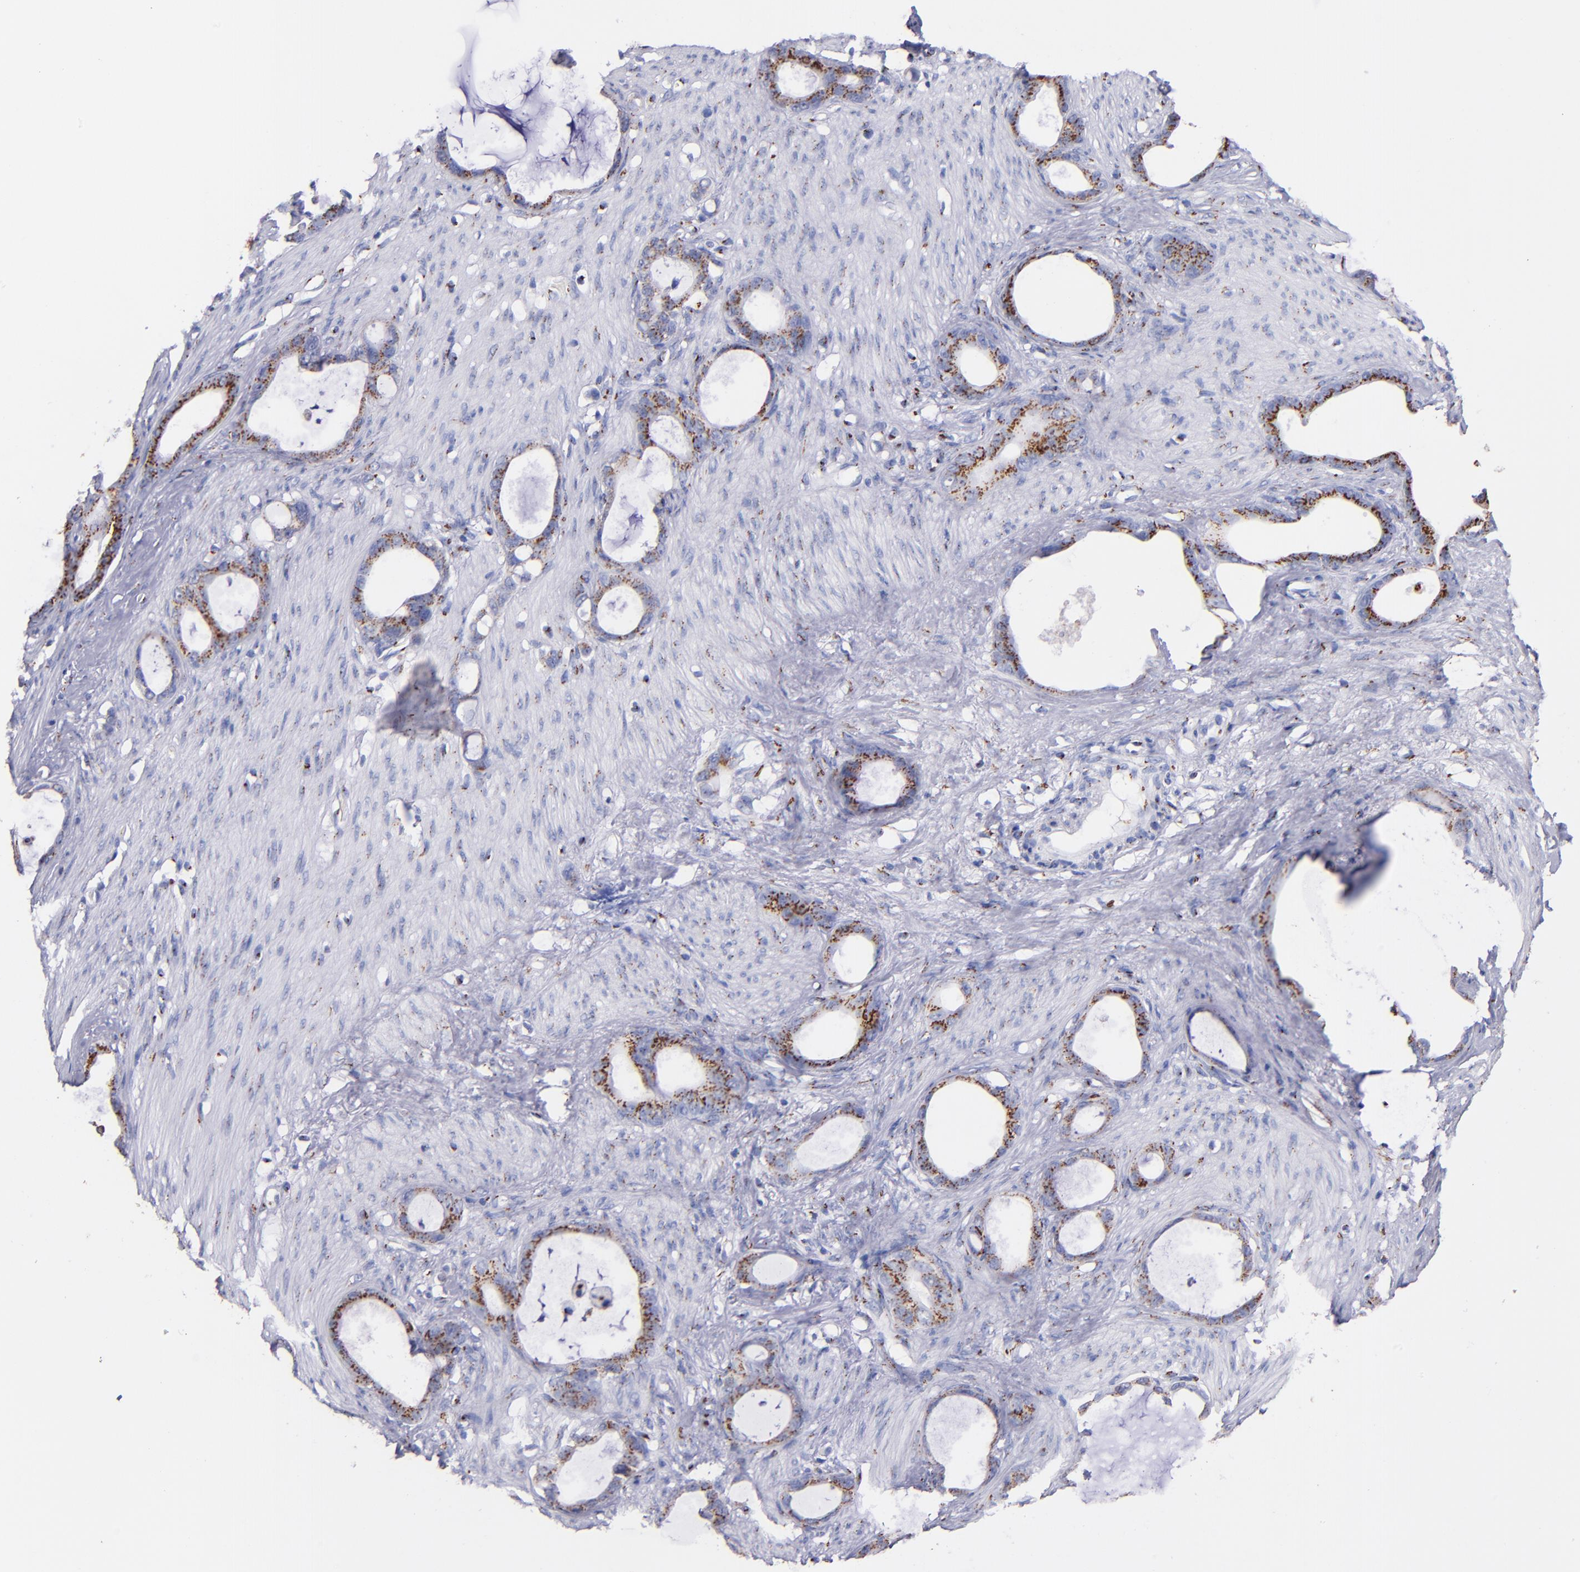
{"staining": {"intensity": "moderate", "quantity": ">75%", "location": "cytoplasmic/membranous"}, "tissue": "stomach cancer", "cell_type": "Tumor cells", "image_type": "cancer", "snomed": [{"axis": "morphology", "description": "Adenocarcinoma, NOS"}, {"axis": "topography", "description": "Stomach"}], "caption": "Stomach cancer (adenocarcinoma) stained with DAB (3,3'-diaminobenzidine) immunohistochemistry reveals medium levels of moderate cytoplasmic/membranous staining in about >75% of tumor cells.", "gene": "GOLIM4", "patient": {"sex": "female", "age": 75}}